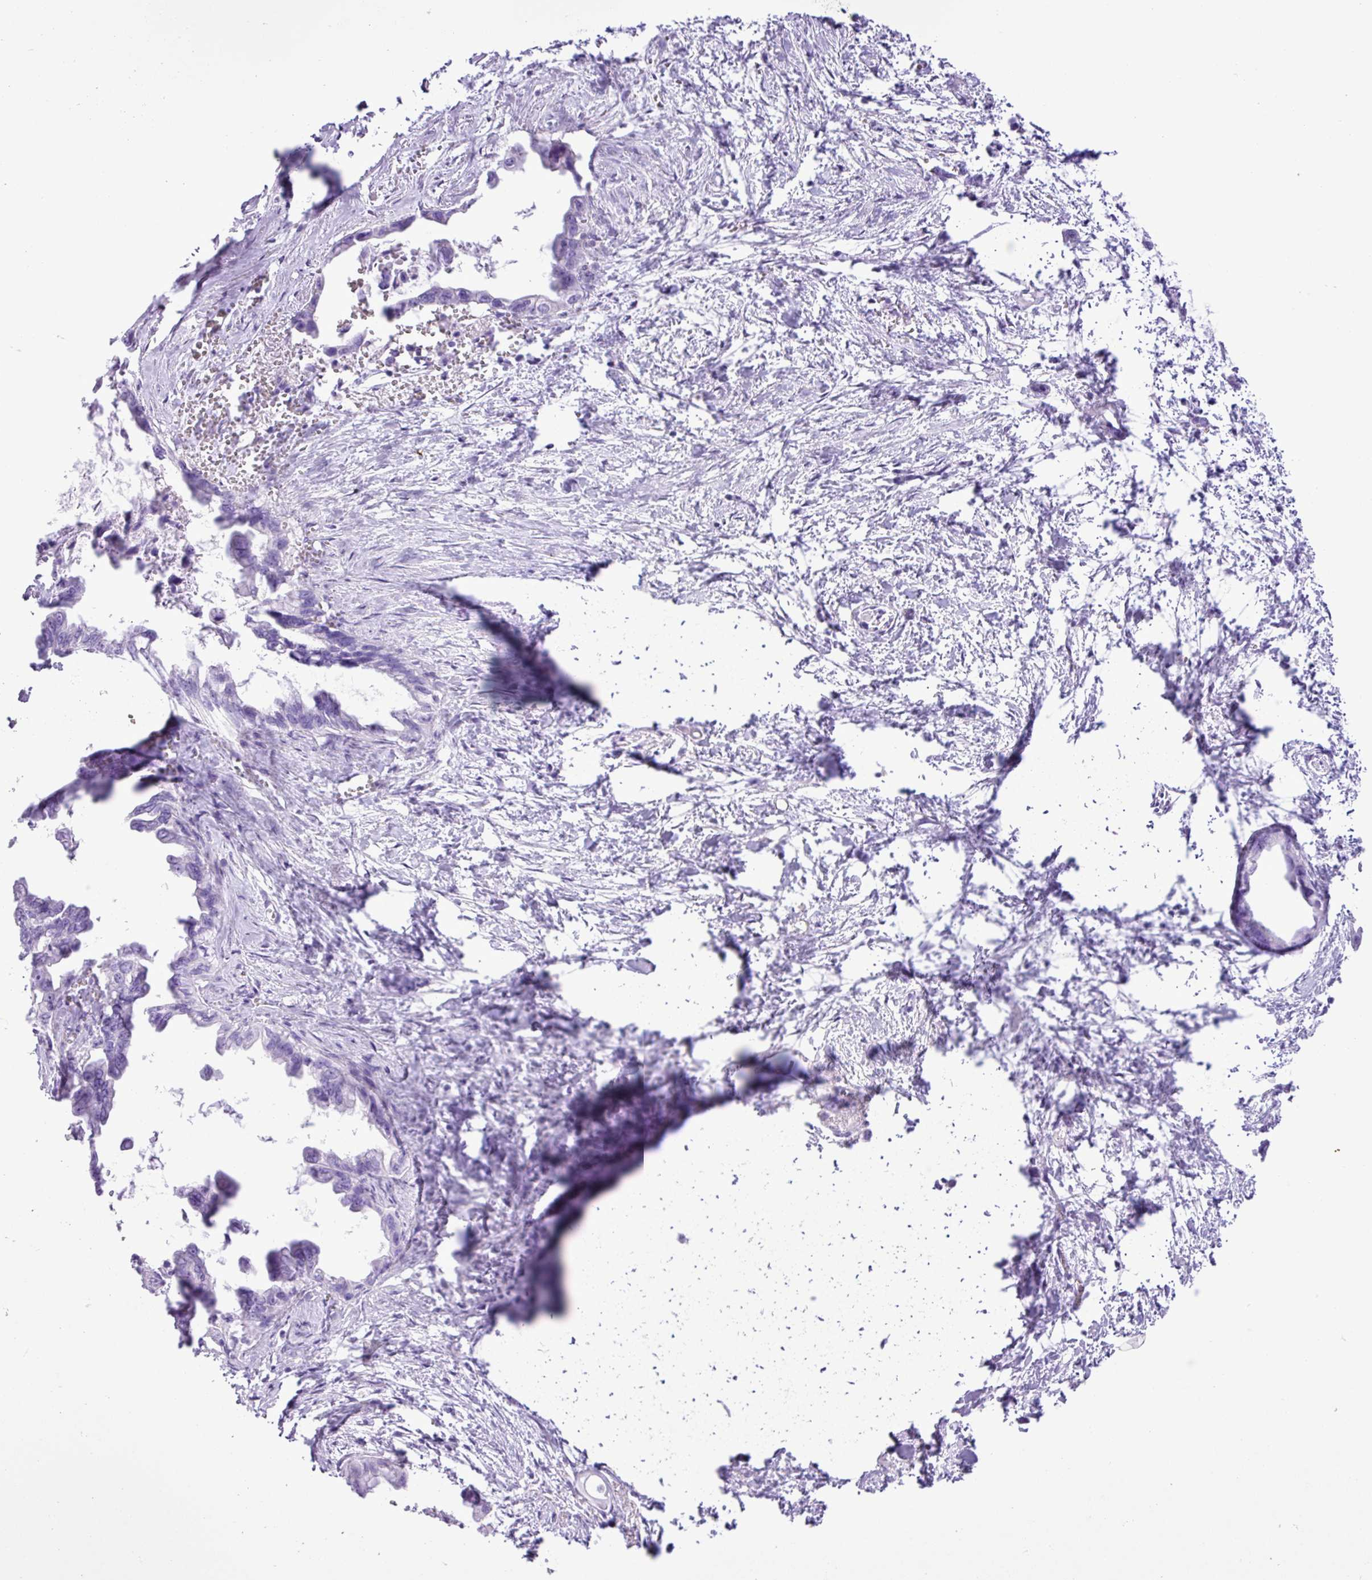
{"staining": {"intensity": "negative", "quantity": "none", "location": "none"}, "tissue": "pancreatic cancer", "cell_type": "Tumor cells", "image_type": "cancer", "snomed": [{"axis": "morphology", "description": "Adenocarcinoma, NOS"}, {"axis": "topography", "description": "Pancreas"}], "caption": "High magnification brightfield microscopy of pancreatic cancer (adenocarcinoma) stained with DAB (3,3'-diaminobenzidine) (brown) and counterstained with hematoxylin (blue): tumor cells show no significant positivity.", "gene": "ZSCAN5A", "patient": {"sex": "male", "age": 61}}